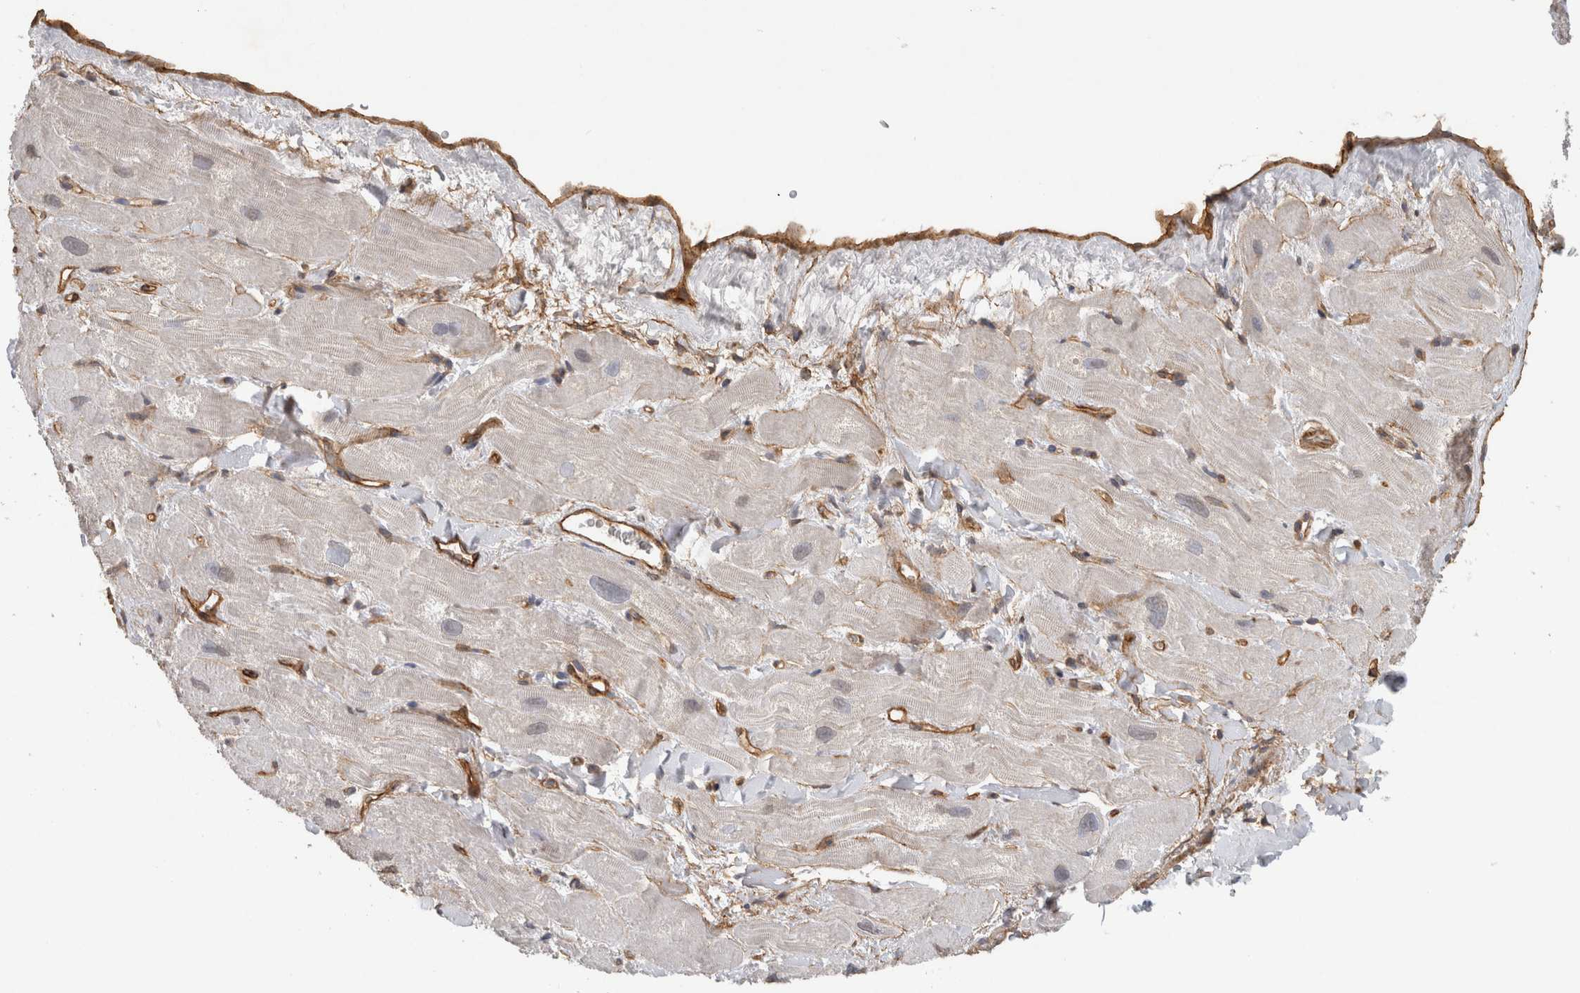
{"staining": {"intensity": "moderate", "quantity": "<25%", "location": "cytoplasmic/membranous"}, "tissue": "heart muscle", "cell_type": "Cardiomyocytes", "image_type": "normal", "snomed": [{"axis": "morphology", "description": "Normal tissue, NOS"}, {"axis": "topography", "description": "Heart"}], "caption": "Protein expression analysis of normal human heart muscle reveals moderate cytoplasmic/membranous staining in about <25% of cardiomyocytes. (Stains: DAB (3,3'-diaminobenzidine) in brown, nuclei in blue, Microscopy: brightfield microscopy at high magnification).", "gene": "RECK", "patient": {"sex": "male", "age": 49}}